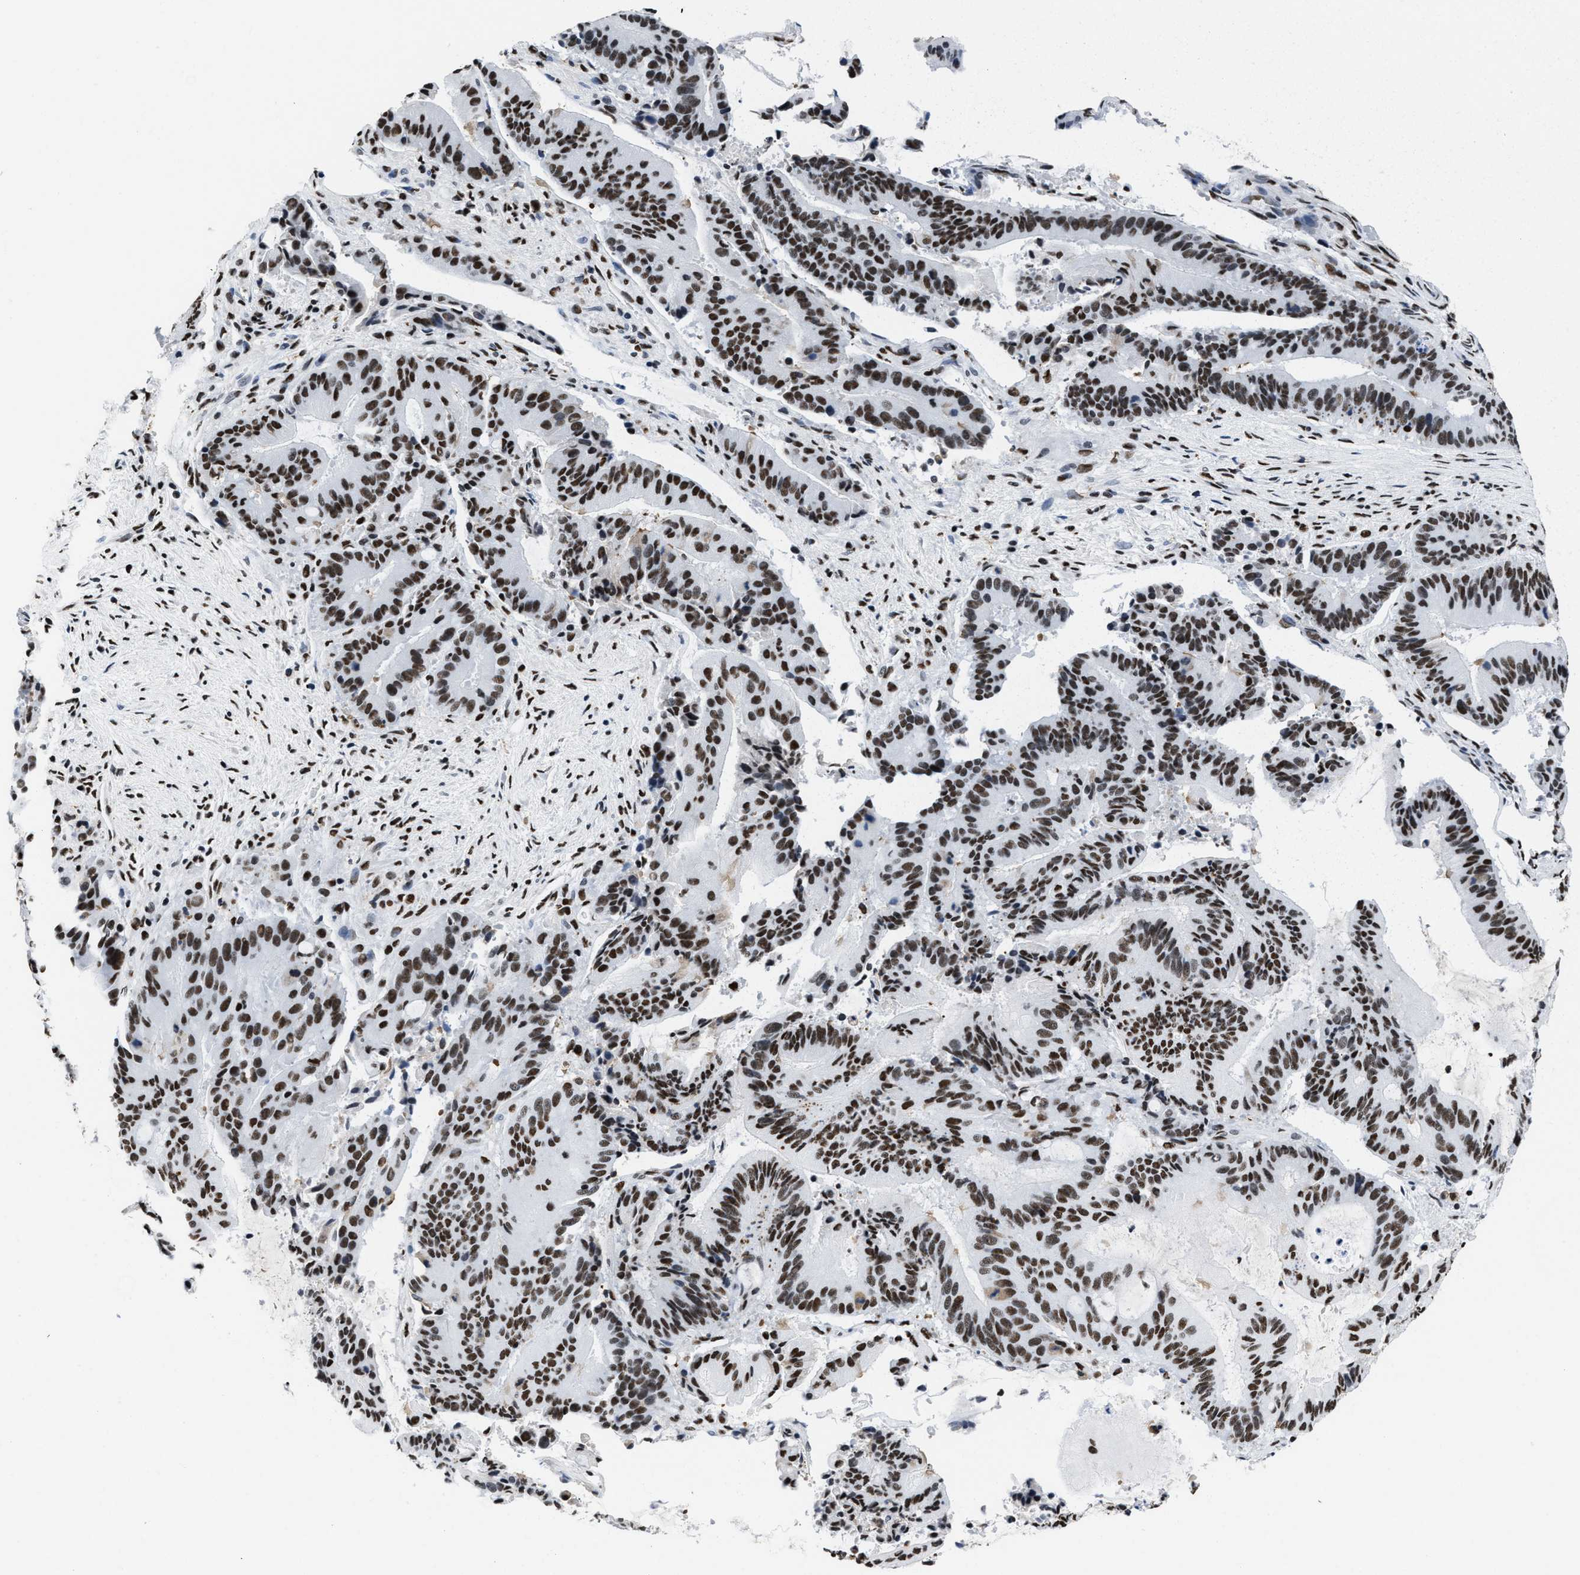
{"staining": {"intensity": "moderate", "quantity": ">75%", "location": "nuclear"}, "tissue": "liver cancer", "cell_type": "Tumor cells", "image_type": "cancer", "snomed": [{"axis": "morphology", "description": "Normal tissue, NOS"}, {"axis": "morphology", "description": "Cholangiocarcinoma"}, {"axis": "topography", "description": "Liver"}, {"axis": "topography", "description": "Peripheral nerve tissue"}], "caption": "Tumor cells exhibit medium levels of moderate nuclear expression in approximately >75% of cells in human cholangiocarcinoma (liver).", "gene": "SMARCC2", "patient": {"sex": "female", "age": 73}}